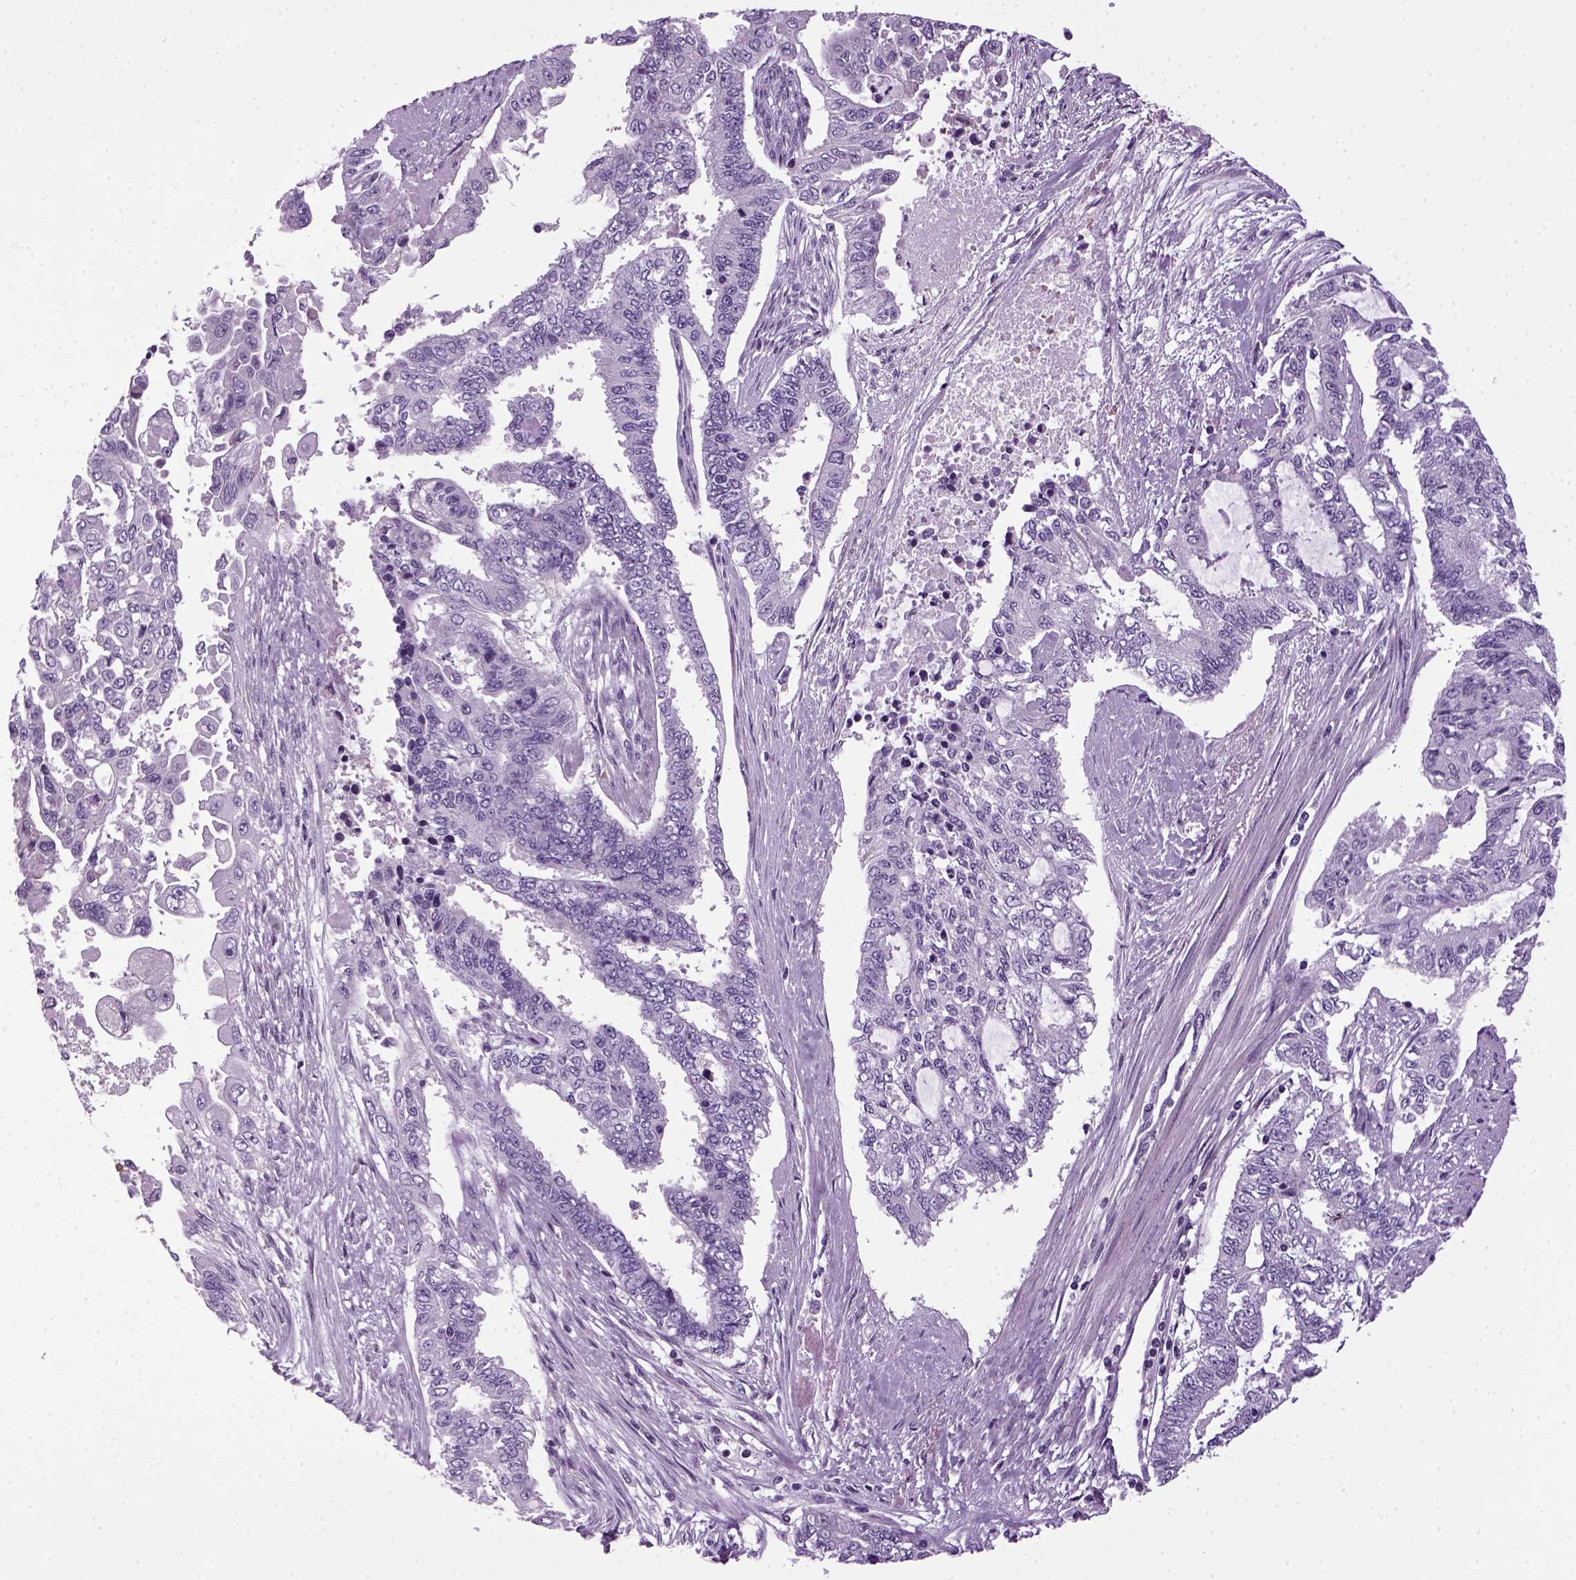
{"staining": {"intensity": "negative", "quantity": "none", "location": "none"}, "tissue": "endometrial cancer", "cell_type": "Tumor cells", "image_type": "cancer", "snomed": [{"axis": "morphology", "description": "Adenocarcinoma, NOS"}, {"axis": "topography", "description": "Uterus"}], "caption": "DAB (3,3'-diaminobenzidine) immunohistochemical staining of endometrial adenocarcinoma exhibits no significant positivity in tumor cells.", "gene": "HMCN2", "patient": {"sex": "female", "age": 59}}